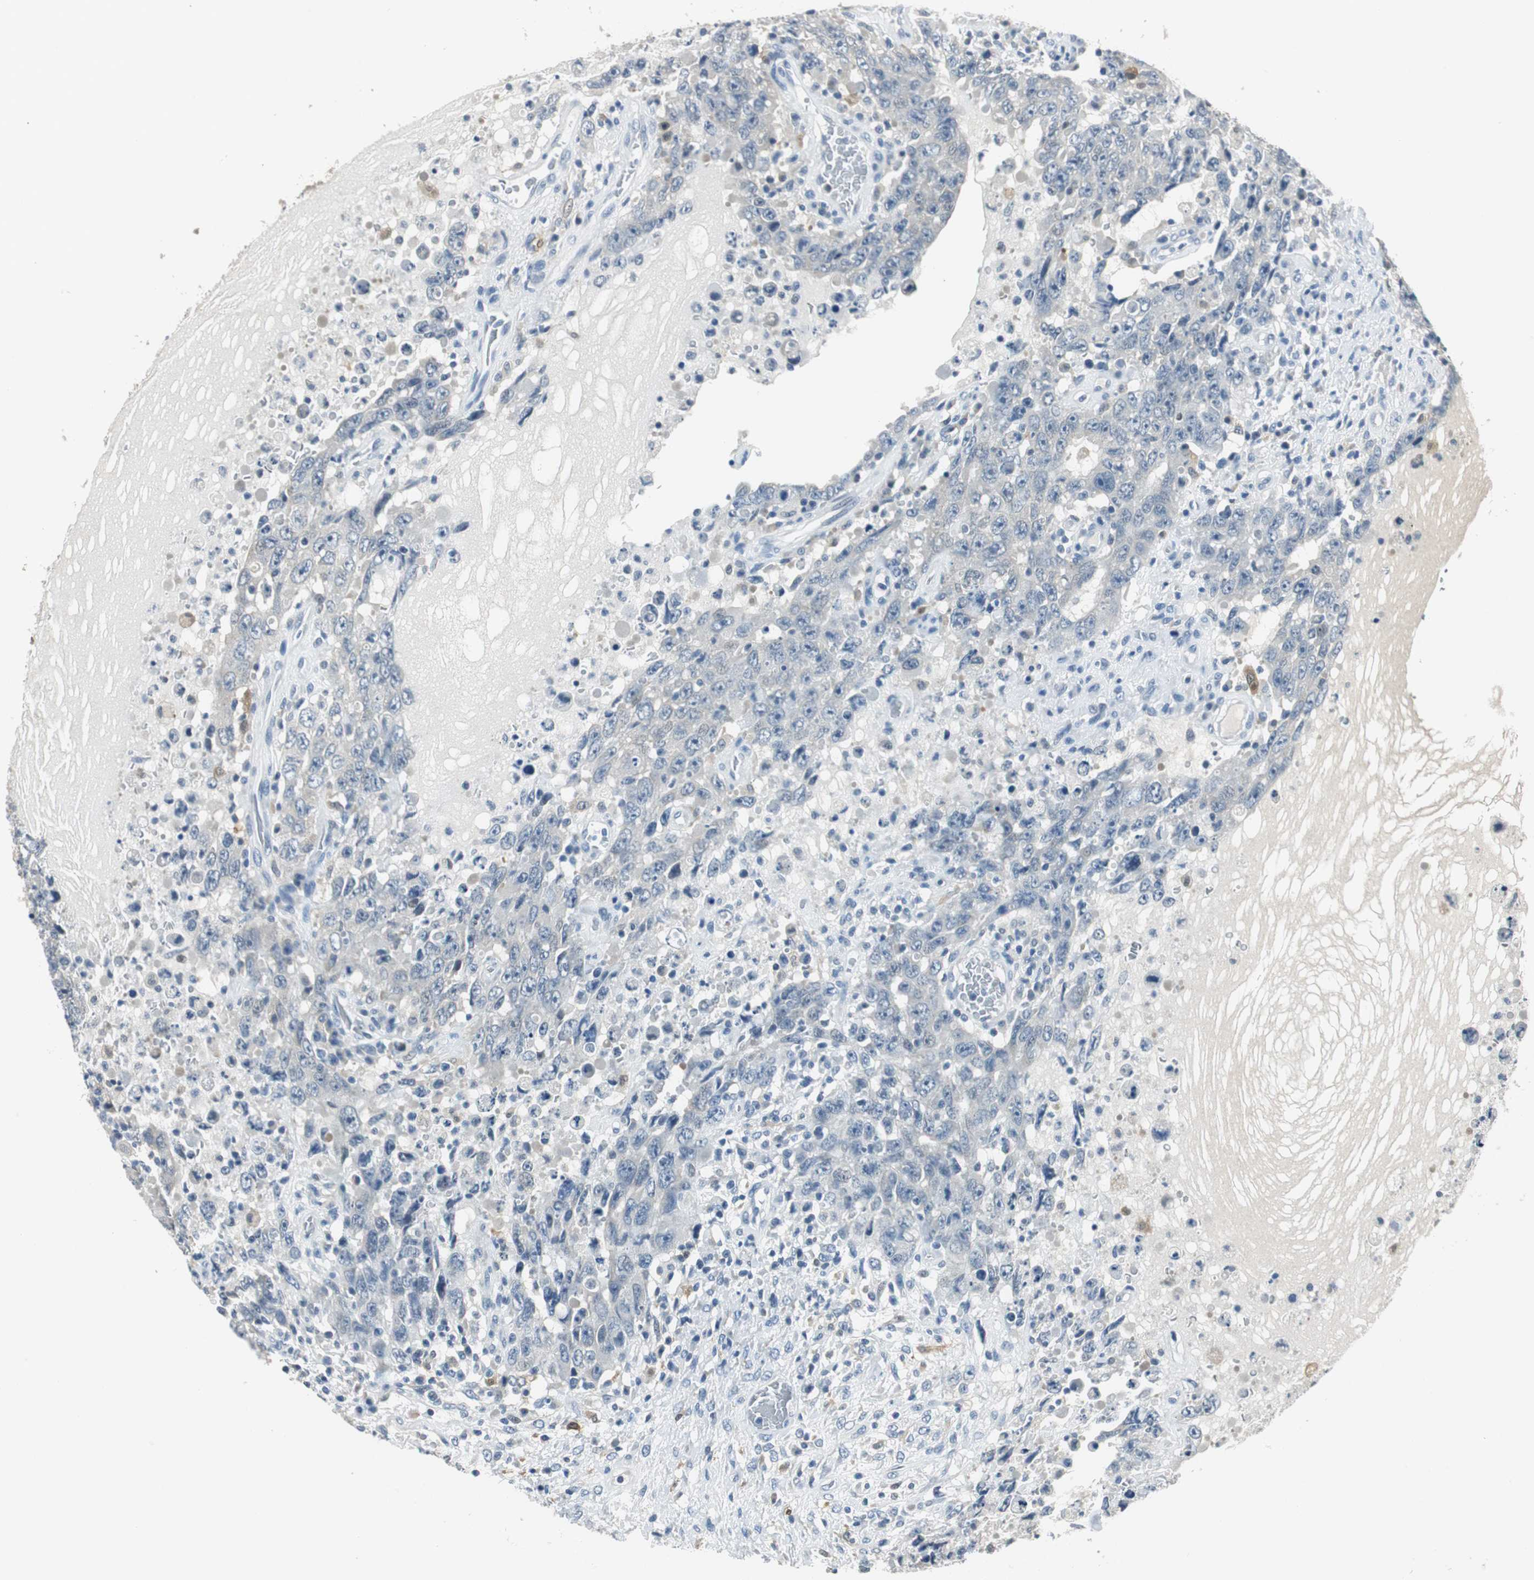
{"staining": {"intensity": "negative", "quantity": "none", "location": "none"}, "tissue": "testis cancer", "cell_type": "Tumor cells", "image_type": "cancer", "snomed": [{"axis": "morphology", "description": "Carcinoma, Embryonal, NOS"}, {"axis": "topography", "description": "Testis"}], "caption": "Testis cancer (embryonal carcinoma) stained for a protein using IHC exhibits no expression tumor cells.", "gene": "ME1", "patient": {"sex": "male", "age": 26}}